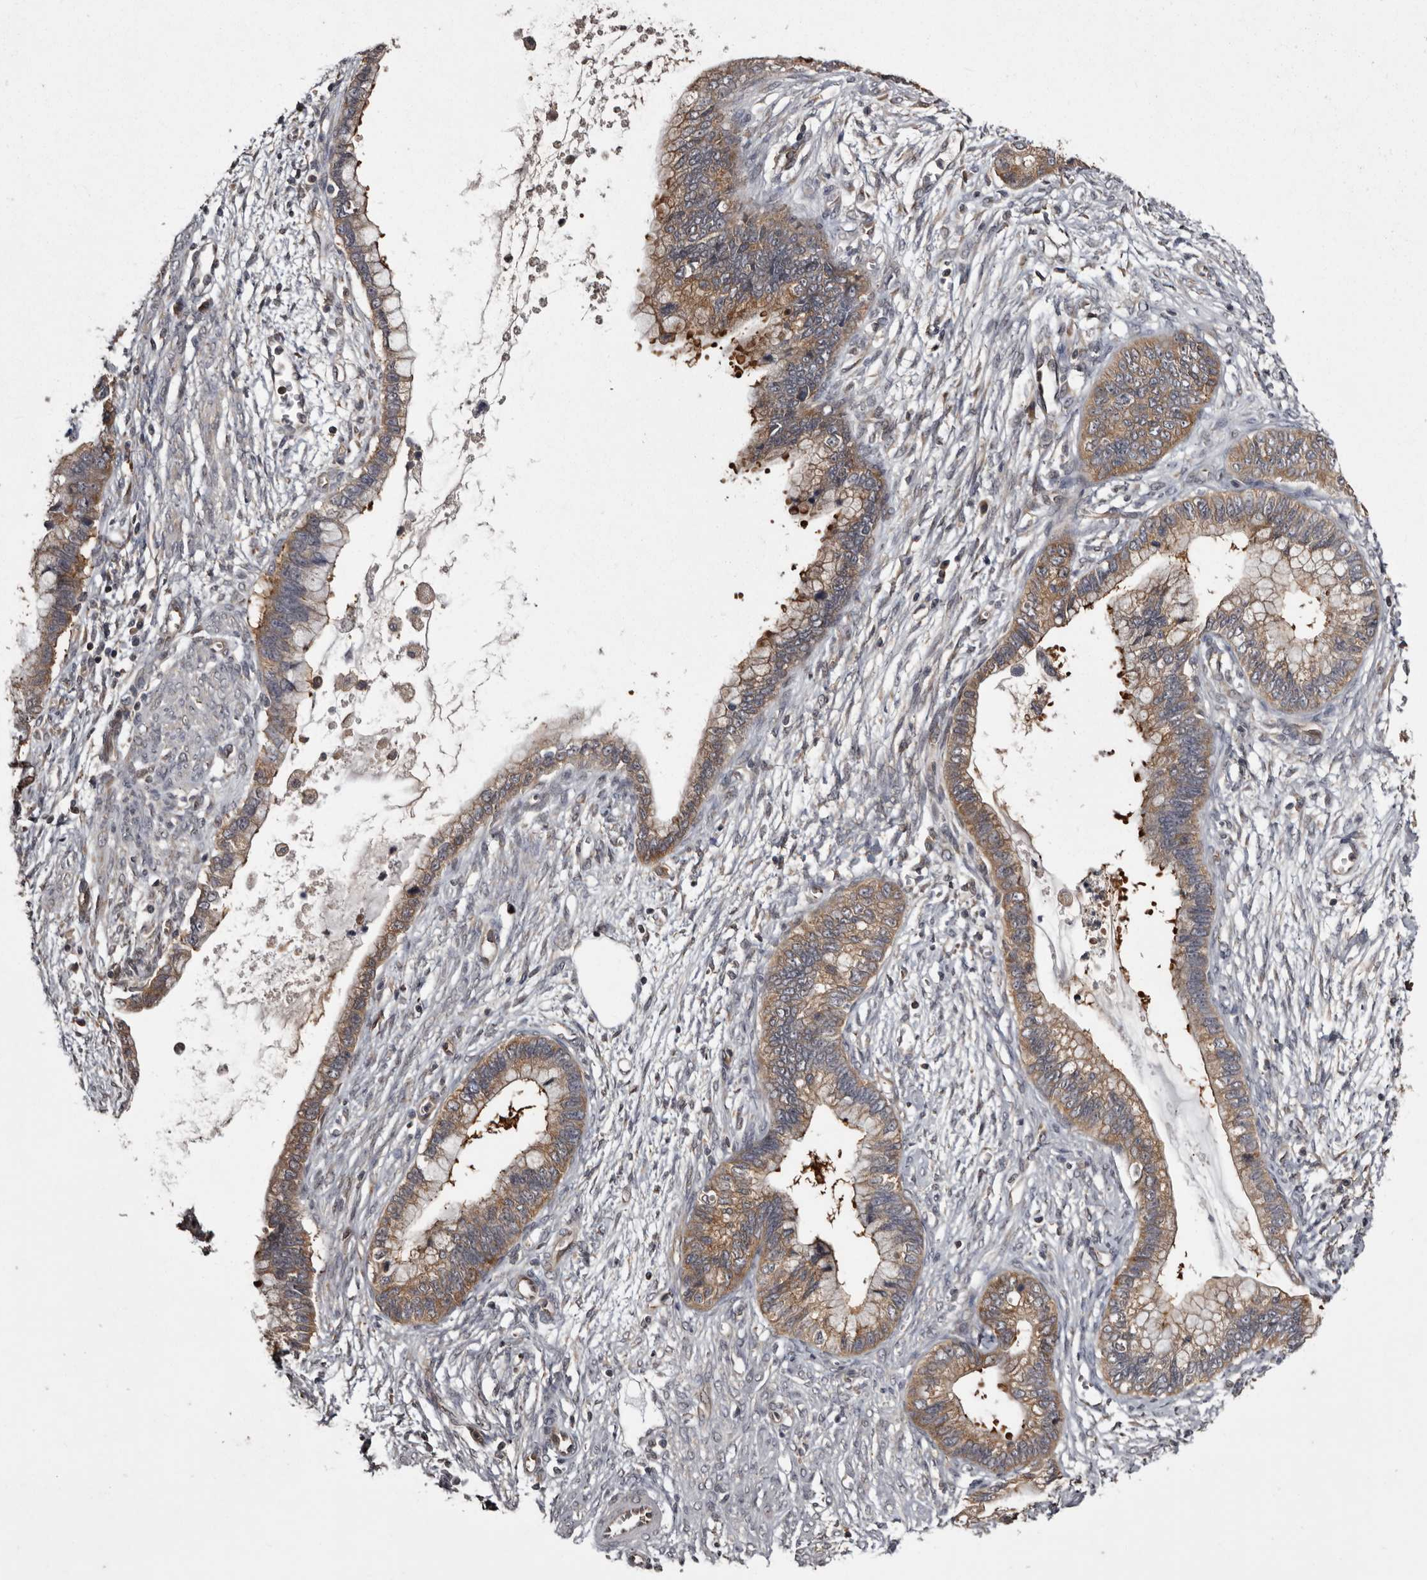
{"staining": {"intensity": "moderate", "quantity": ">75%", "location": "cytoplasmic/membranous"}, "tissue": "cervical cancer", "cell_type": "Tumor cells", "image_type": "cancer", "snomed": [{"axis": "morphology", "description": "Adenocarcinoma, NOS"}, {"axis": "topography", "description": "Cervix"}], "caption": "Adenocarcinoma (cervical) was stained to show a protein in brown. There is medium levels of moderate cytoplasmic/membranous positivity in approximately >75% of tumor cells.", "gene": "DARS1", "patient": {"sex": "female", "age": 44}}